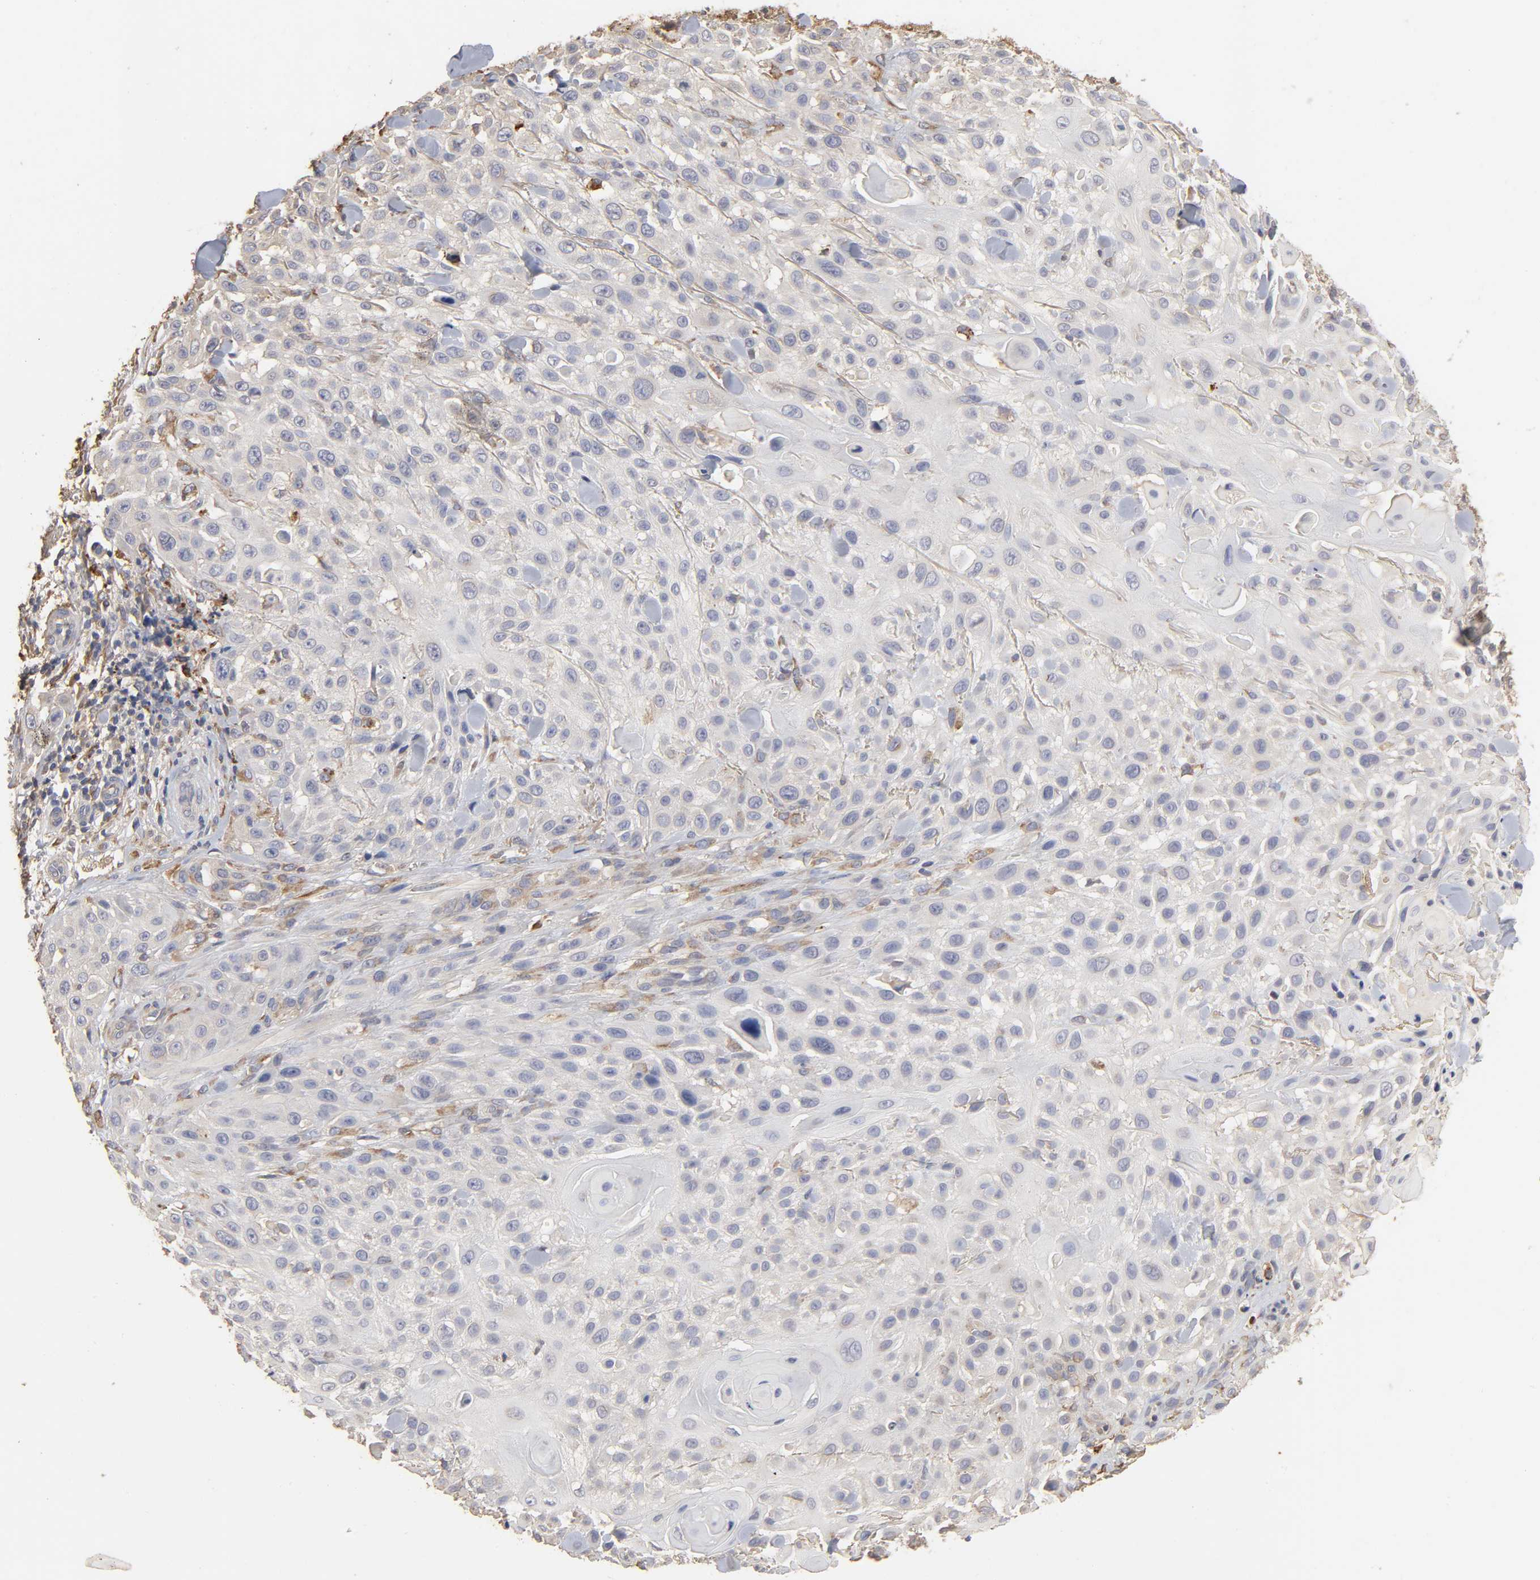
{"staining": {"intensity": "negative", "quantity": "none", "location": "none"}, "tissue": "skin cancer", "cell_type": "Tumor cells", "image_type": "cancer", "snomed": [{"axis": "morphology", "description": "Squamous cell carcinoma, NOS"}, {"axis": "topography", "description": "Skin"}], "caption": "There is no significant expression in tumor cells of skin cancer. (Stains: DAB (3,3'-diaminobenzidine) IHC with hematoxylin counter stain, Microscopy: brightfield microscopy at high magnification).", "gene": "EIF4G2", "patient": {"sex": "female", "age": 42}}